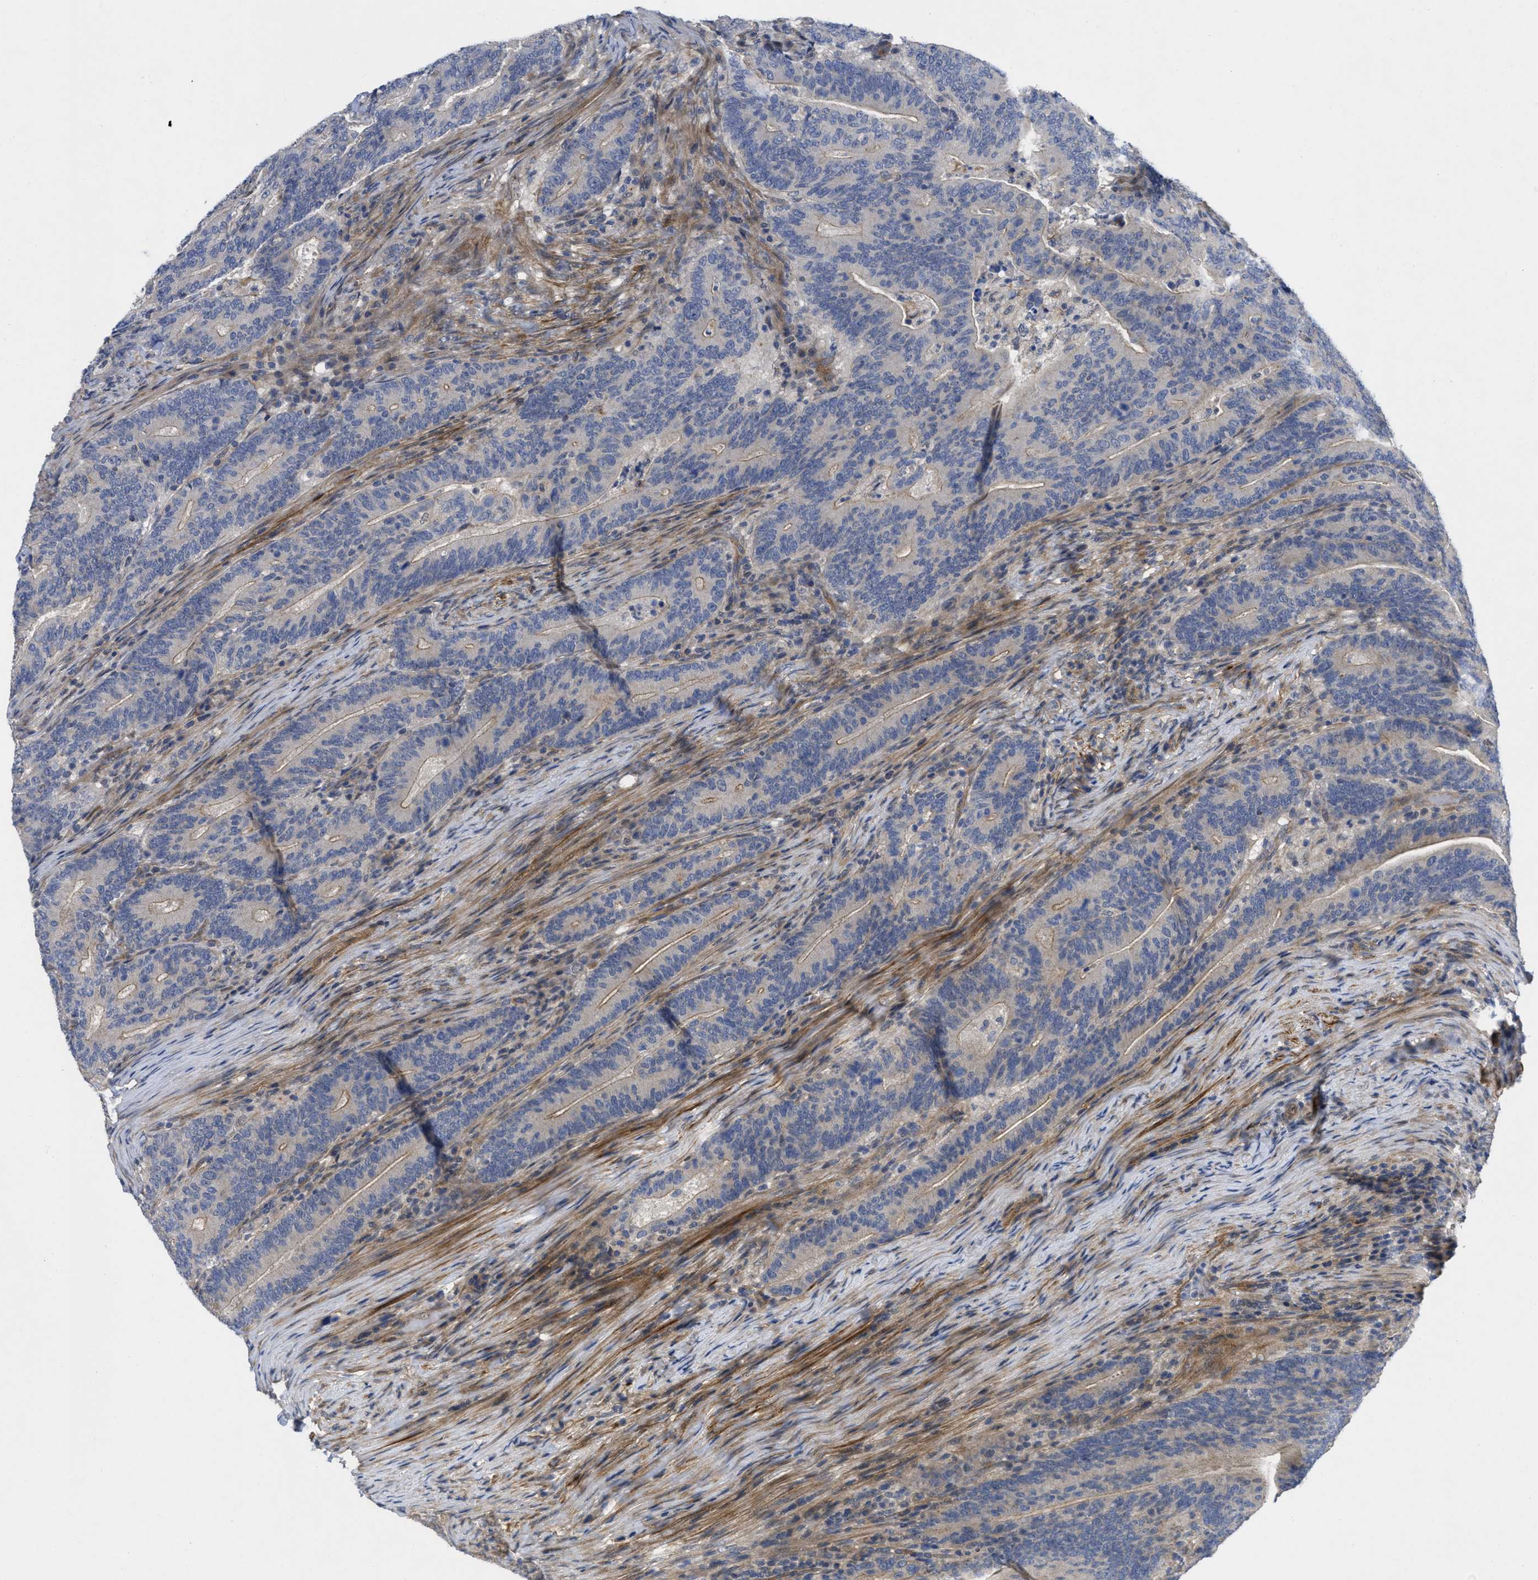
{"staining": {"intensity": "weak", "quantity": "25%-75%", "location": "cytoplasmic/membranous"}, "tissue": "colorectal cancer", "cell_type": "Tumor cells", "image_type": "cancer", "snomed": [{"axis": "morphology", "description": "Adenocarcinoma, NOS"}, {"axis": "topography", "description": "Colon"}], "caption": "Immunohistochemistry of human adenocarcinoma (colorectal) demonstrates low levels of weak cytoplasmic/membranous positivity in approximately 25%-75% of tumor cells.", "gene": "ARHGEF26", "patient": {"sex": "female", "age": 66}}